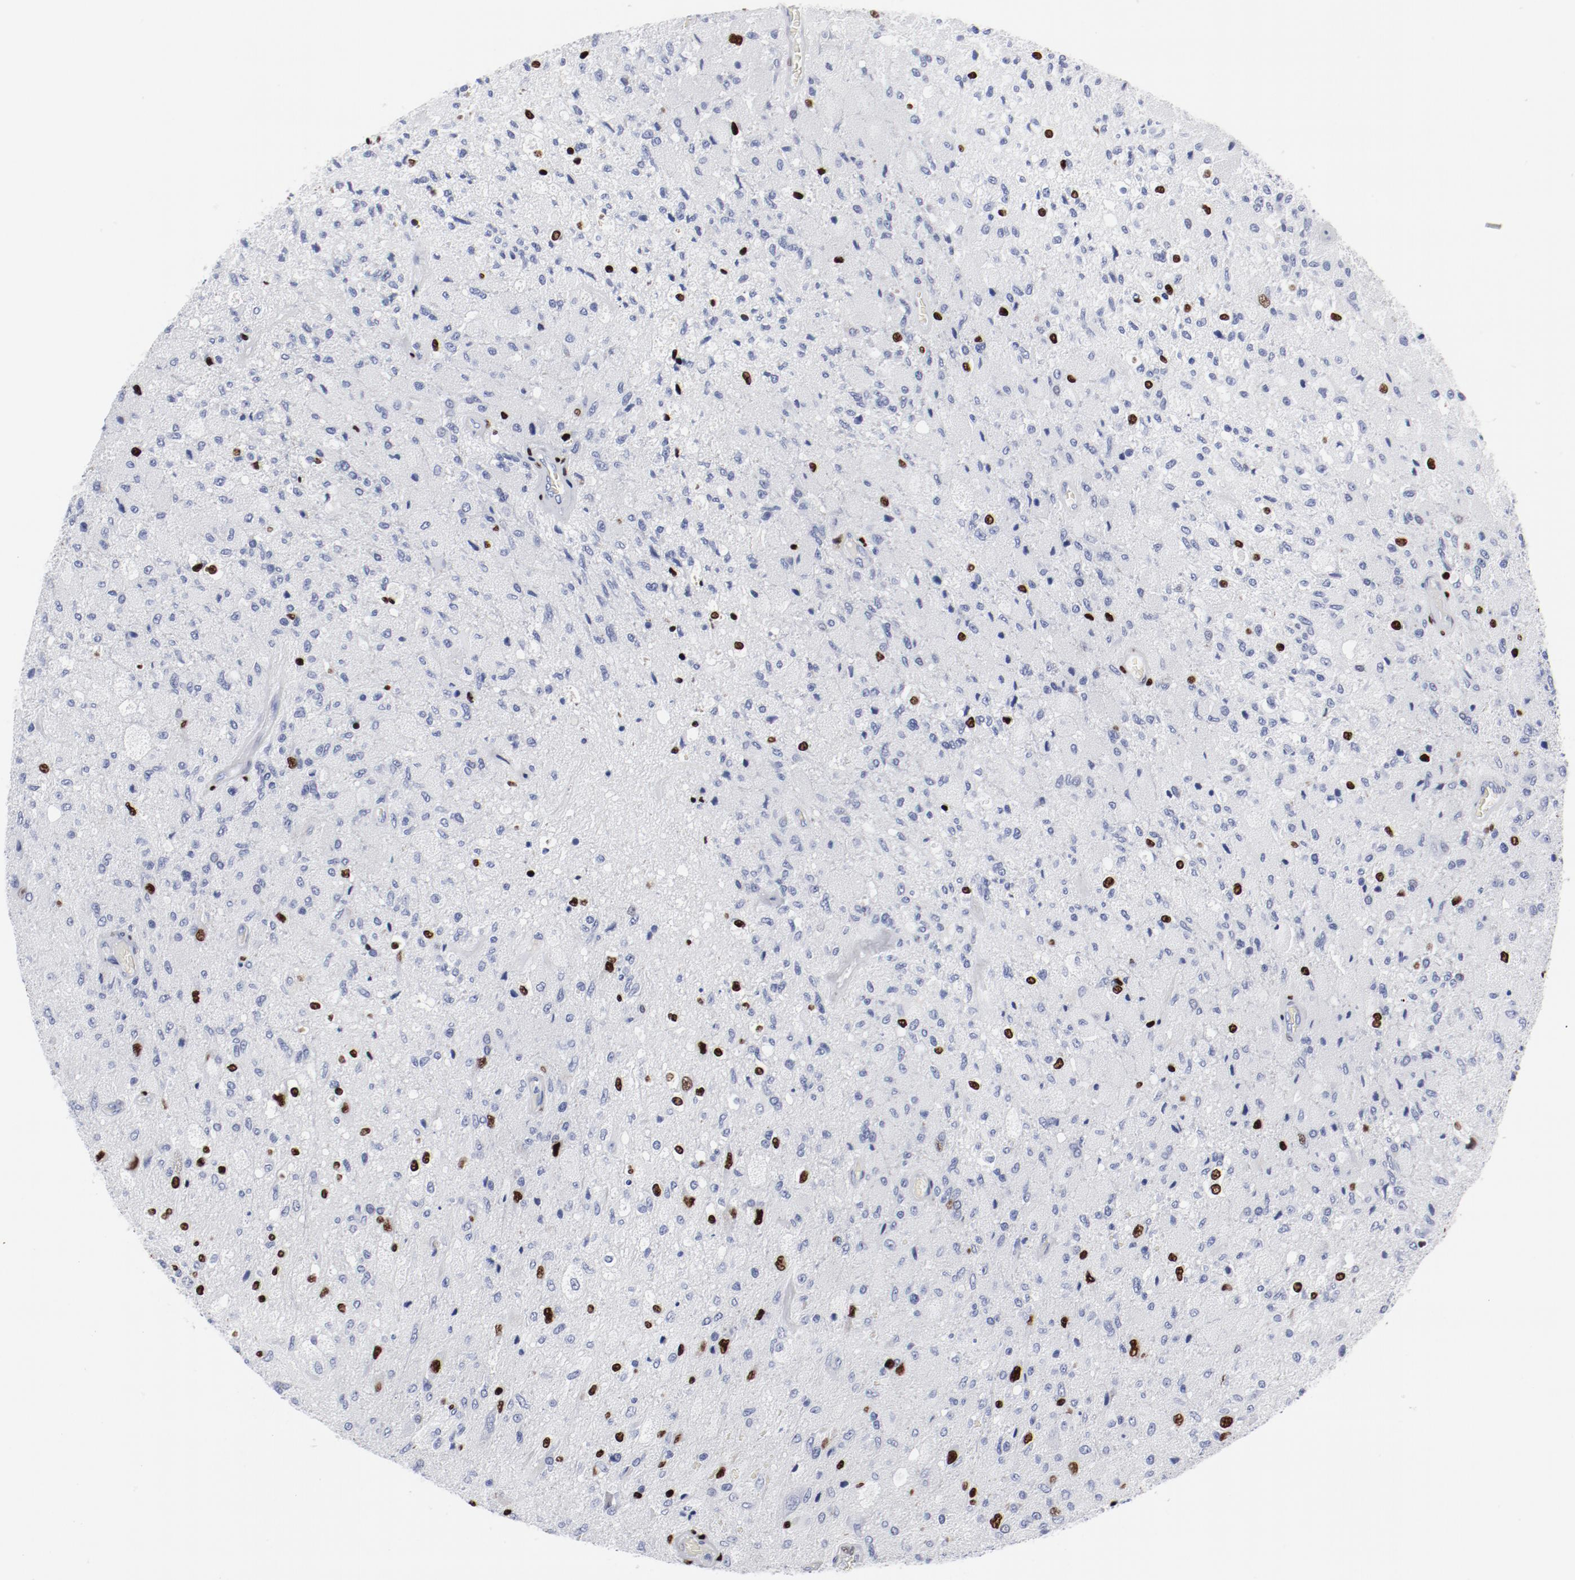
{"staining": {"intensity": "strong", "quantity": "<25%", "location": "nuclear"}, "tissue": "glioma", "cell_type": "Tumor cells", "image_type": "cancer", "snomed": [{"axis": "morphology", "description": "Normal tissue, NOS"}, {"axis": "morphology", "description": "Glioma, malignant, High grade"}, {"axis": "topography", "description": "Cerebral cortex"}], "caption": "High-power microscopy captured an immunohistochemistry image of glioma, revealing strong nuclear positivity in about <25% of tumor cells. (Stains: DAB (3,3'-diaminobenzidine) in brown, nuclei in blue, Microscopy: brightfield microscopy at high magnification).", "gene": "SMARCC2", "patient": {"sex": "male", "age": 77}}